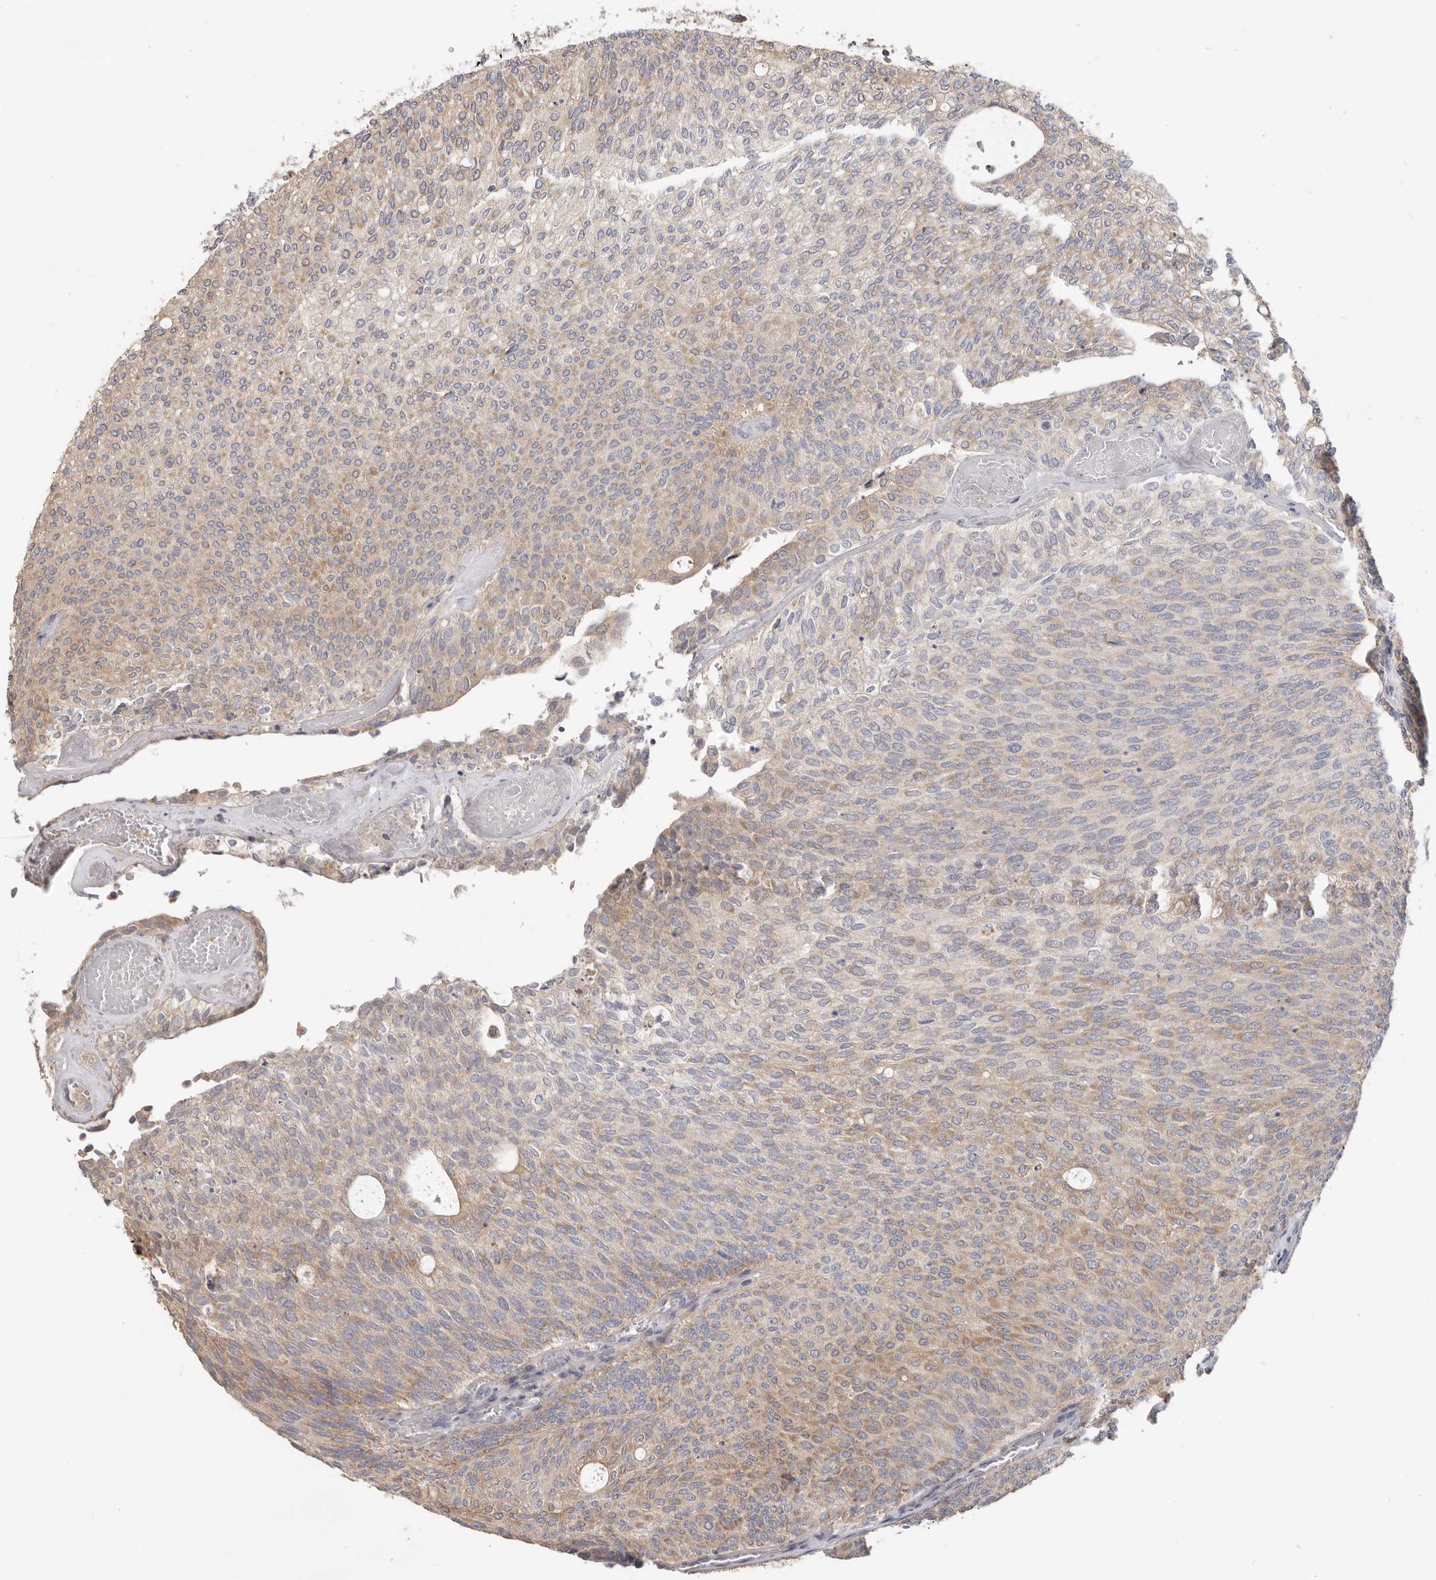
{"staining": {"intensity": "moderate", "quantity": "25%-75%", "location": "cytoplasmic/membranous"}, "tissue": "urothelial cancer", "cell_type": "Tumor cells", "image_type": "cancer", "snomed": [{"axis": "morphology", "description": "Urothelial carcinoma, Low grade"}, {"axis": "topography", "description": "Urinary bladder"}], "caption": "Immunohistochemistry image of urothelial cancer stained for a protein (brown), which demonstrates medium levels of moderate cytoplasmic/membranous staining in approximately 25%-75% of tumor cells.", "gene": "LRP6", "patient": {"sex": "female", "age": 79}}